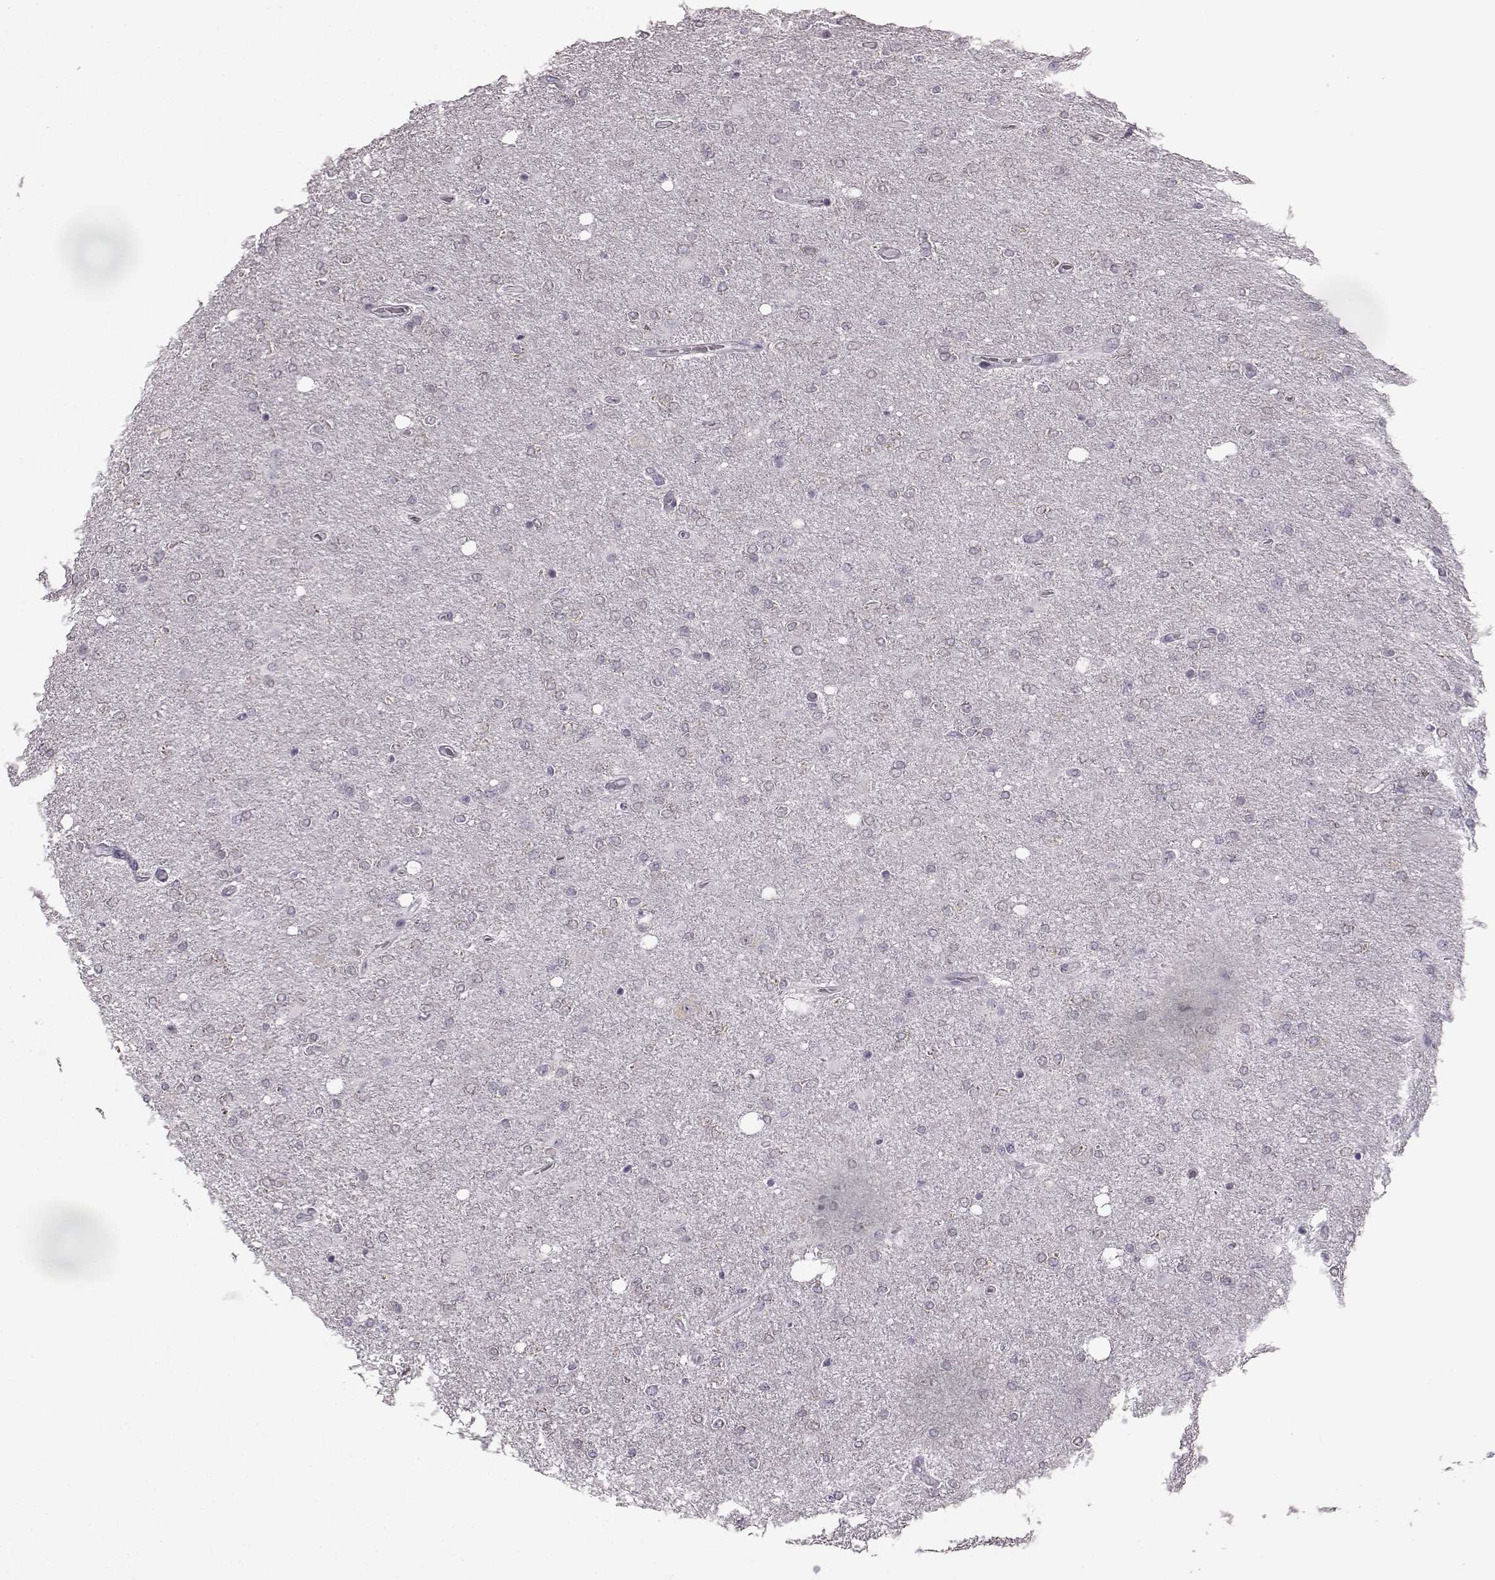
{"staining": {"intensity": "negative", "quantity": "none", "location": "none"}, "tissue": "glioma", "cell_type": "Tumor cells", "image_type": "cancer", "snomed": [{"axis": "morphology", "description": "Glioma, malignant, High grade"}, {"axis": "topography", "description": "Cerebral cortex"}], "caption": "IHC histopathology image of human glioma stained for a protein (brown), which exhibits no expression in tumor cells. (DAB immunohistochemistry visualized using brightfield microscopy, high magnification).", "gene": "SEMG2", "patient": {"sex": "male", "age": 70}}